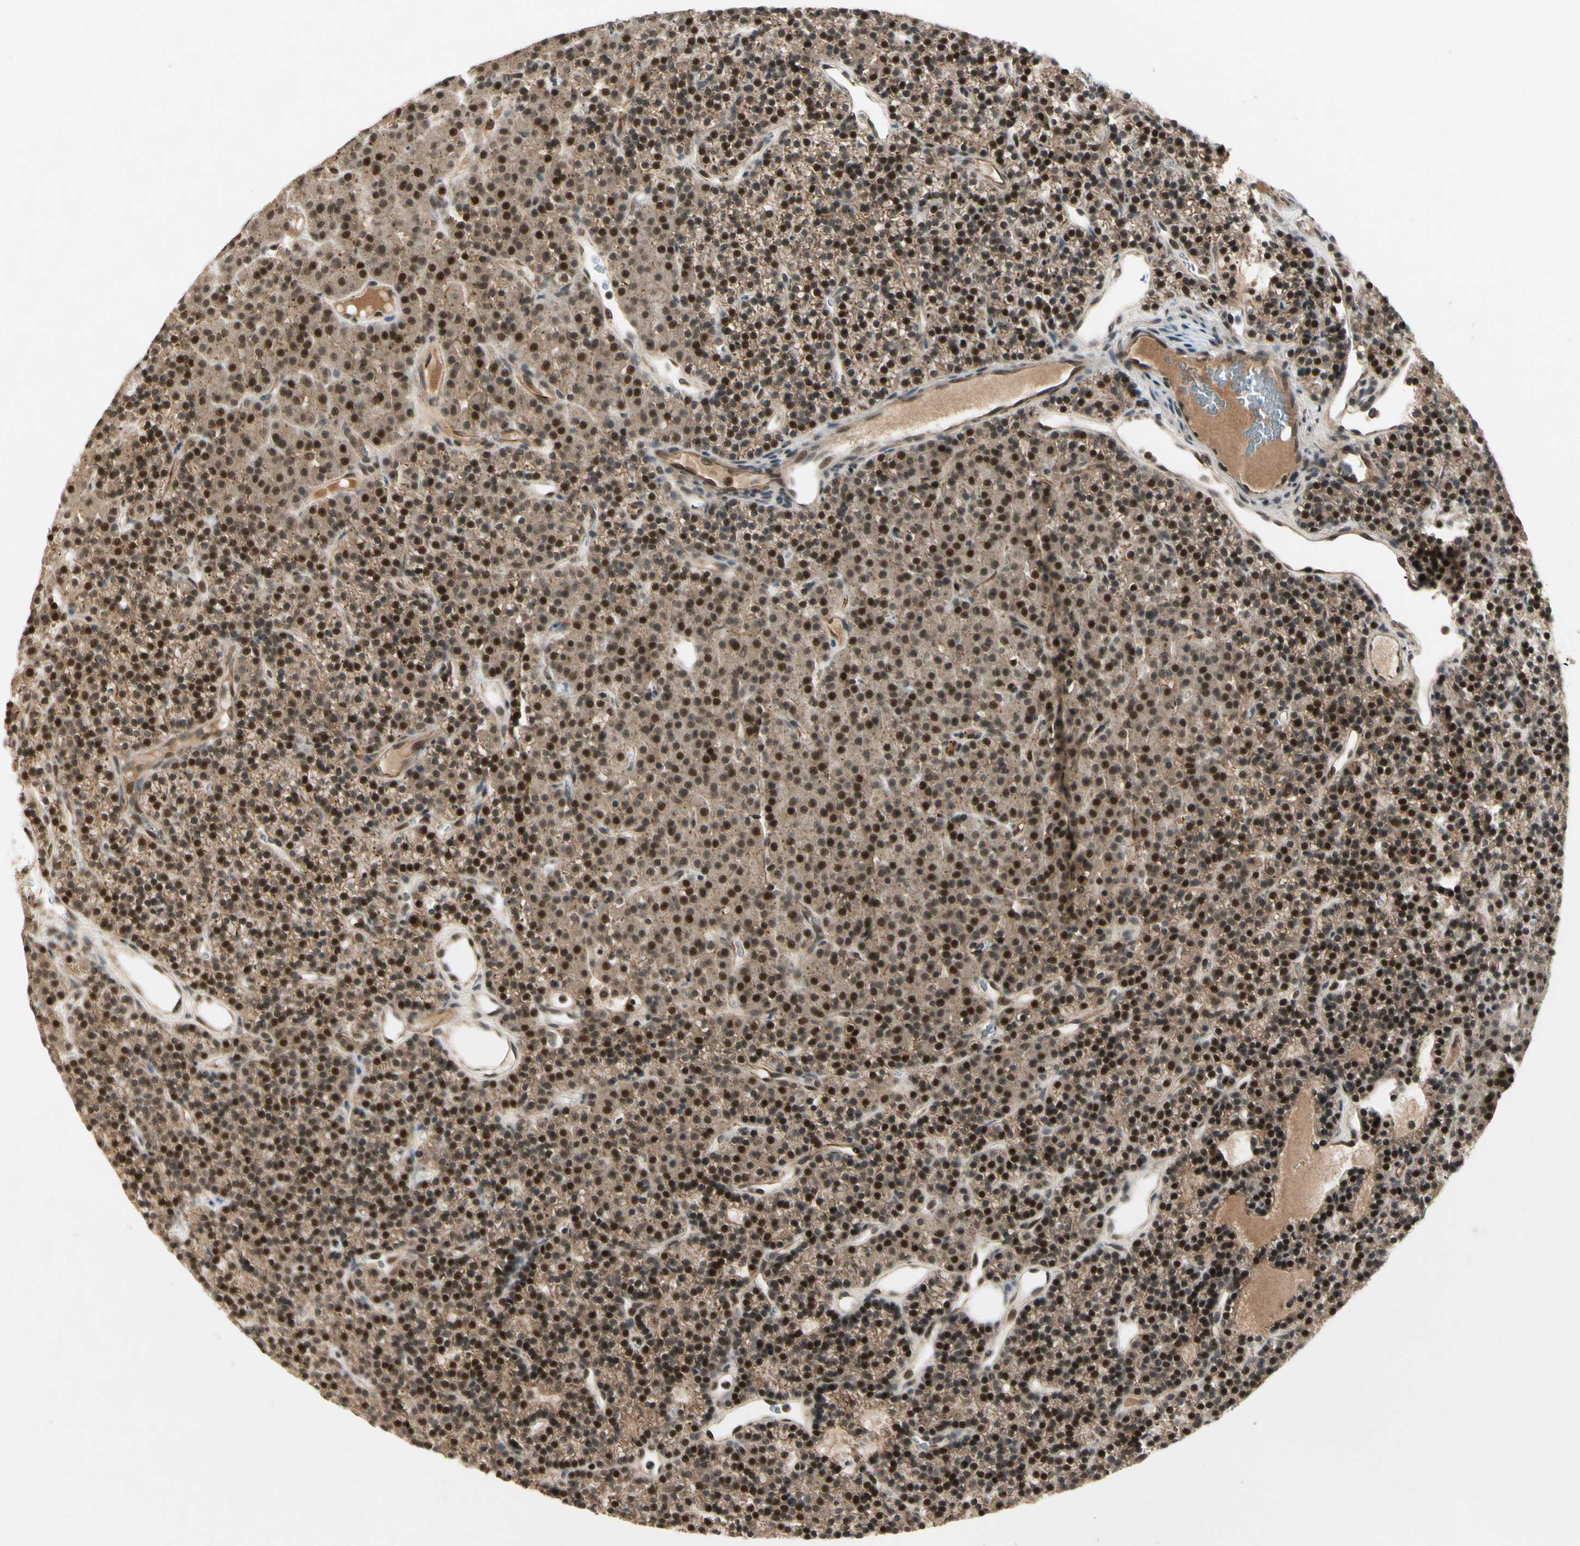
{"staining": {"intensity": "strong", "quantity": ">75%", "location": "cytoplasmic/membranous,nuclear"}, "tissue": "parathyroid gland", "cell_type": "Glandular cells", "image_type": "normal", "snomed": [{"axis": "morphology", "description": "Normal tissue, NOS"}, {"axis": "morphology", "description": "Hyperplasia, NOS"}, {"axis": "topography", "description": "Parathyroid gland"}], "caption": "The image displays immunohistochemical staining of benign parathyroid gland. There is strong cytoplasmic/membranous,nuclear staining is seen in about >75% of glandular cells.", "gene": "CDK11A", "patient": {"sex": "male", "age": 44}}